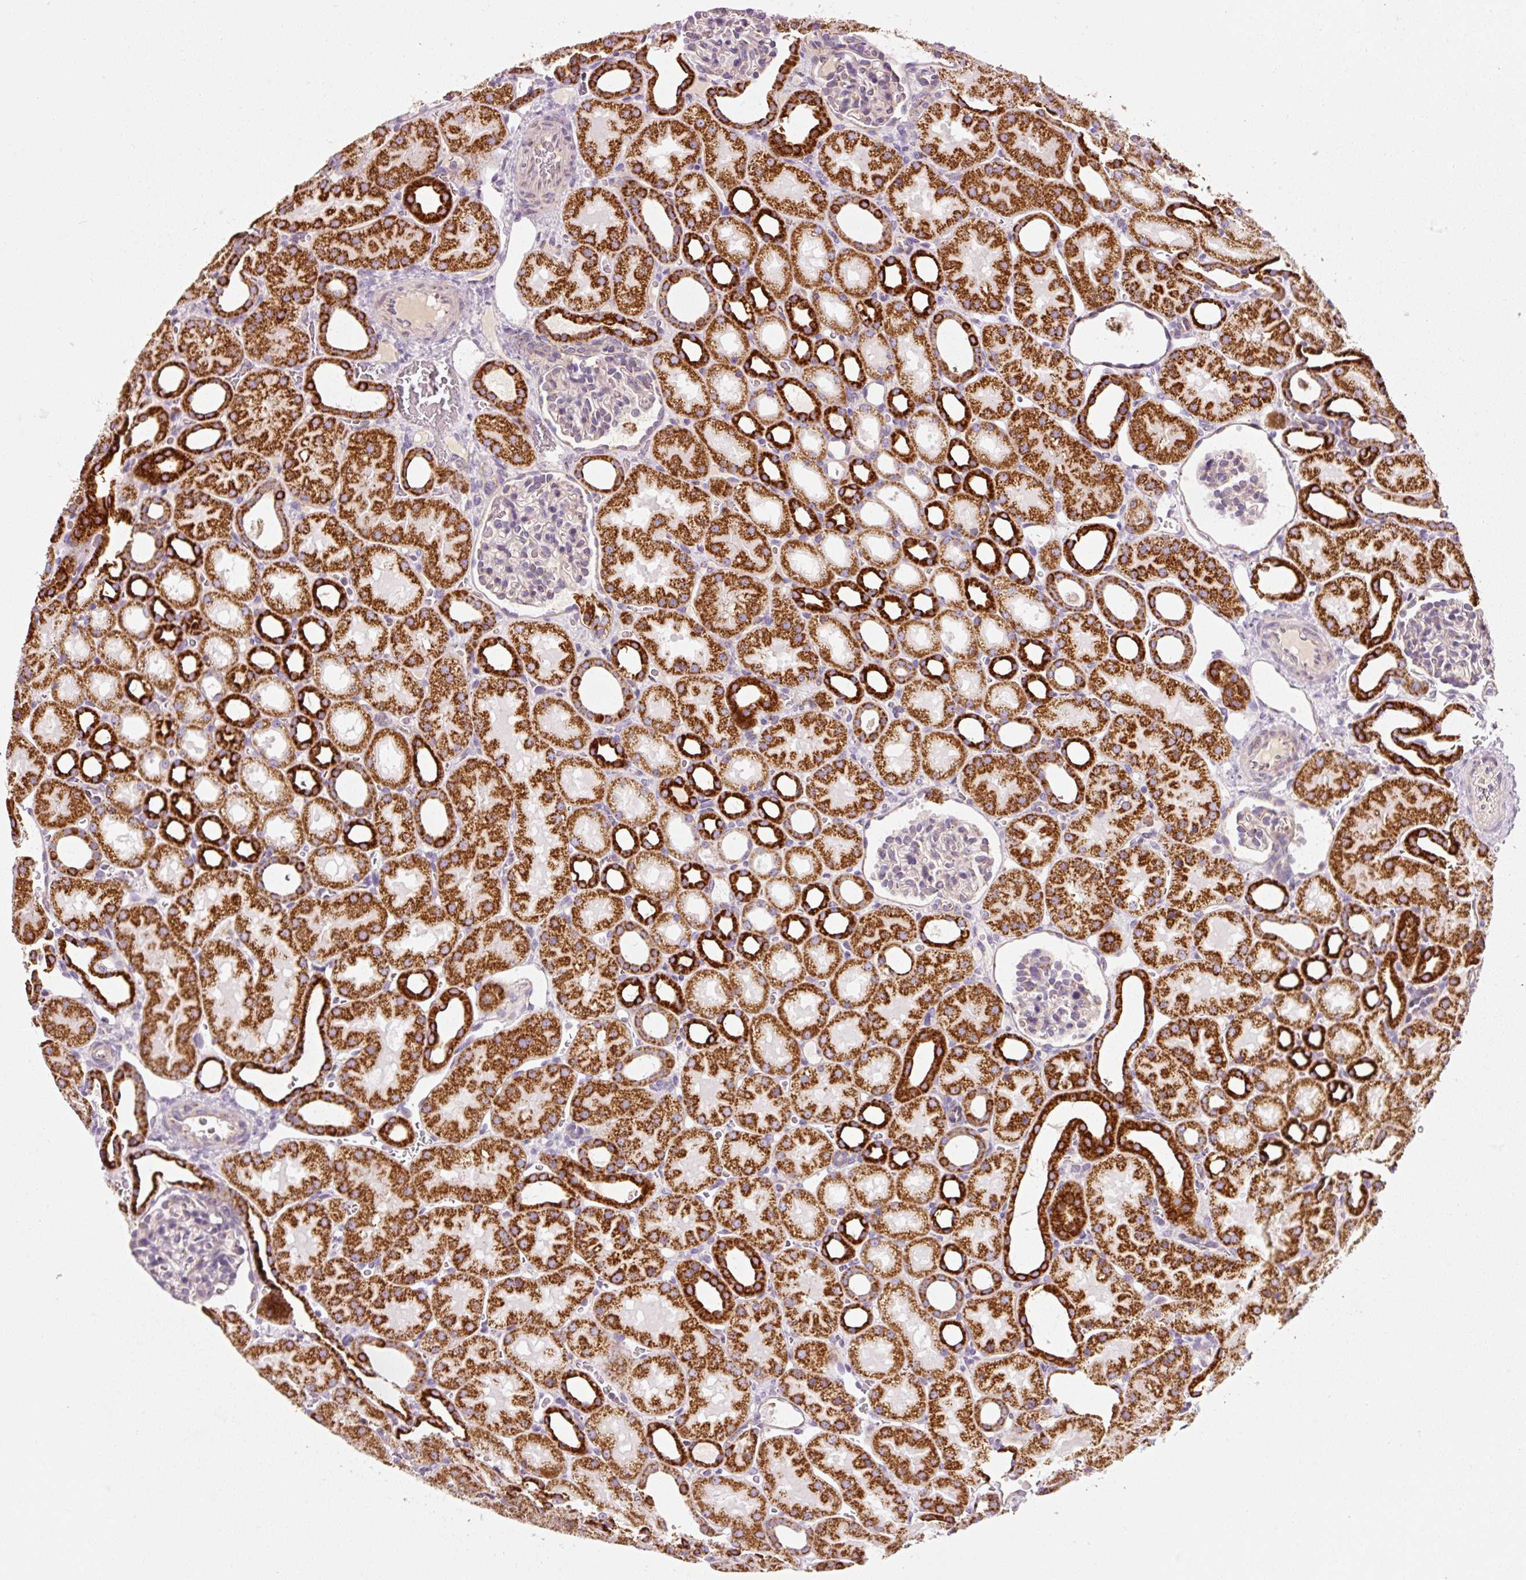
{"staining": {"intensity": "weak", "quantity": "<25%", "location": "cytoplasmic/membranous"}, "tissue": "kidney", "cell_type": "Cells in glomeruli", "image_type": "normal", "snomed": [{"axis": "morphology", "description": "Normal tissue, NOS"}, {"axis": "topography", "description": "Kidney"}], "caption": "Cells in glomeruli are negative for brown protein staining in unremarkable kidney. (Stains: DAB immunohistochemistry (IHC) with hematoxylin counter stain, Microscopy: brightfield microscopy at high magnification).", "gene": "NDUFB4", "patient": {"sex": "male", "age": 2}}